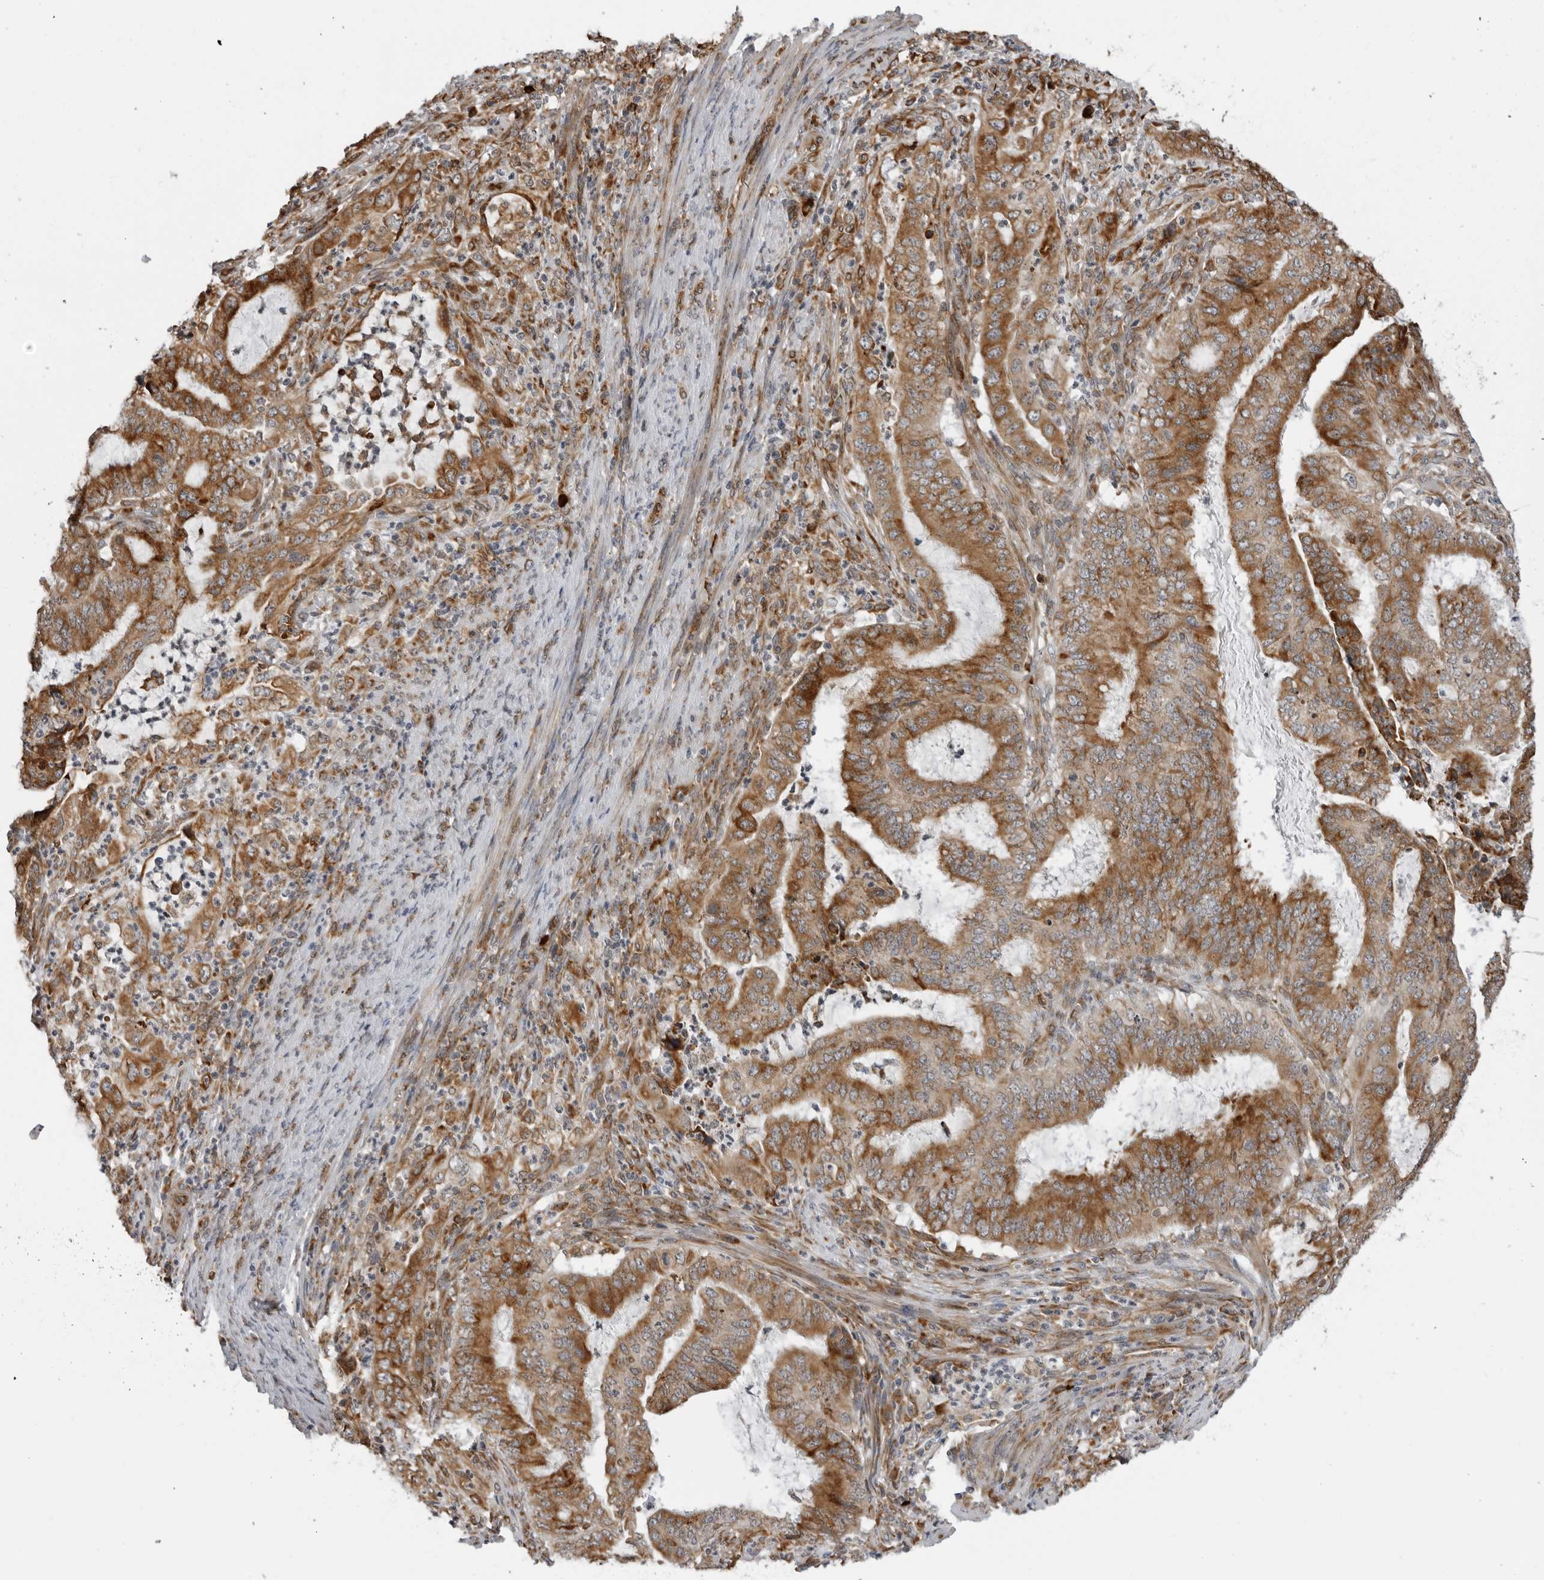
{"staining": {"intensity": "moderate", "quantity": ">75%", "location": "cytoplasmic/membranous"}, "tissue": "endometrial cancer", "cell_type": "Tumor cells", "image_type": "cancer", "snomed": [{"axis": "morphology", "description": "Adenocarcinoma, NOS"}, {"axis": "topography", "description": "Endometrium"}], "caption": "Brown immunohistochemical staining in human adenocarcinoma (endometrial) exhibits moderate cytoplasmic/membranous positivity in approximately >75% of tumor cells. Using DAB (brown) and hematoxylin (blue) stains, captured at high magnification using brightfield microscopy.", "gene": "ALPK2", "patient": {"sex": "female", "age": 51}}